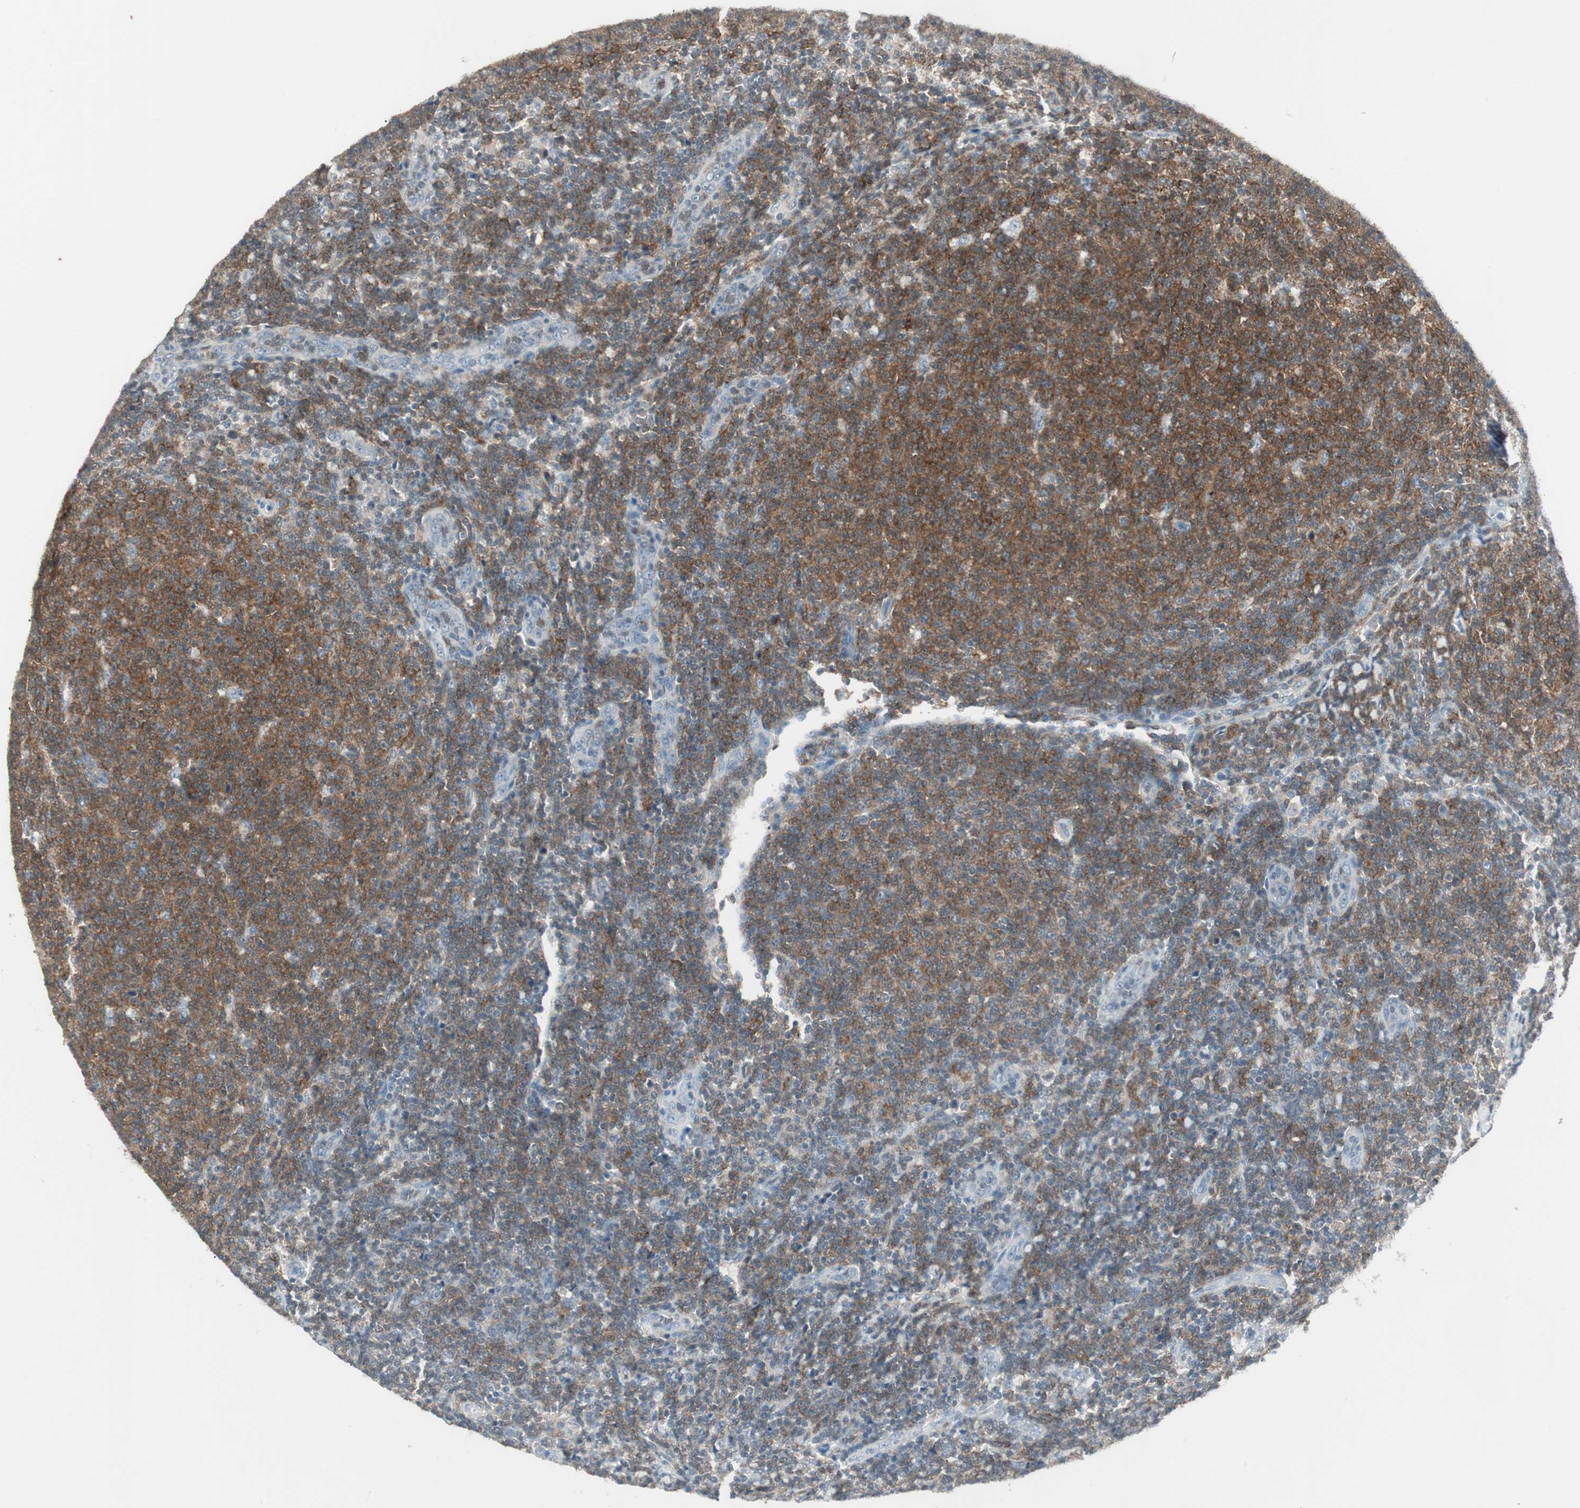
{"staining": {"intensity": "moderate", "quantity": ">75%", "location": "cytoplasmic/membranous"}, "tissue": "lymphoma", "cell_type": "Tumor cells", "image_type": "cancer", "snomed": [{"axis": "morphology", "description": "Malignant lymphoma, non-Hodgkin's type, Low grade"}, {"axis": "topography", "description": "Lymph node"}], "caption": "Immunohistochemical staining of lymphoma shows moderate cytoplasmic/membranous protein expression in approximately >75% of tumor cells.", "gene": "MAP4K1", "patient": {"sex": "male", "age": 66}}